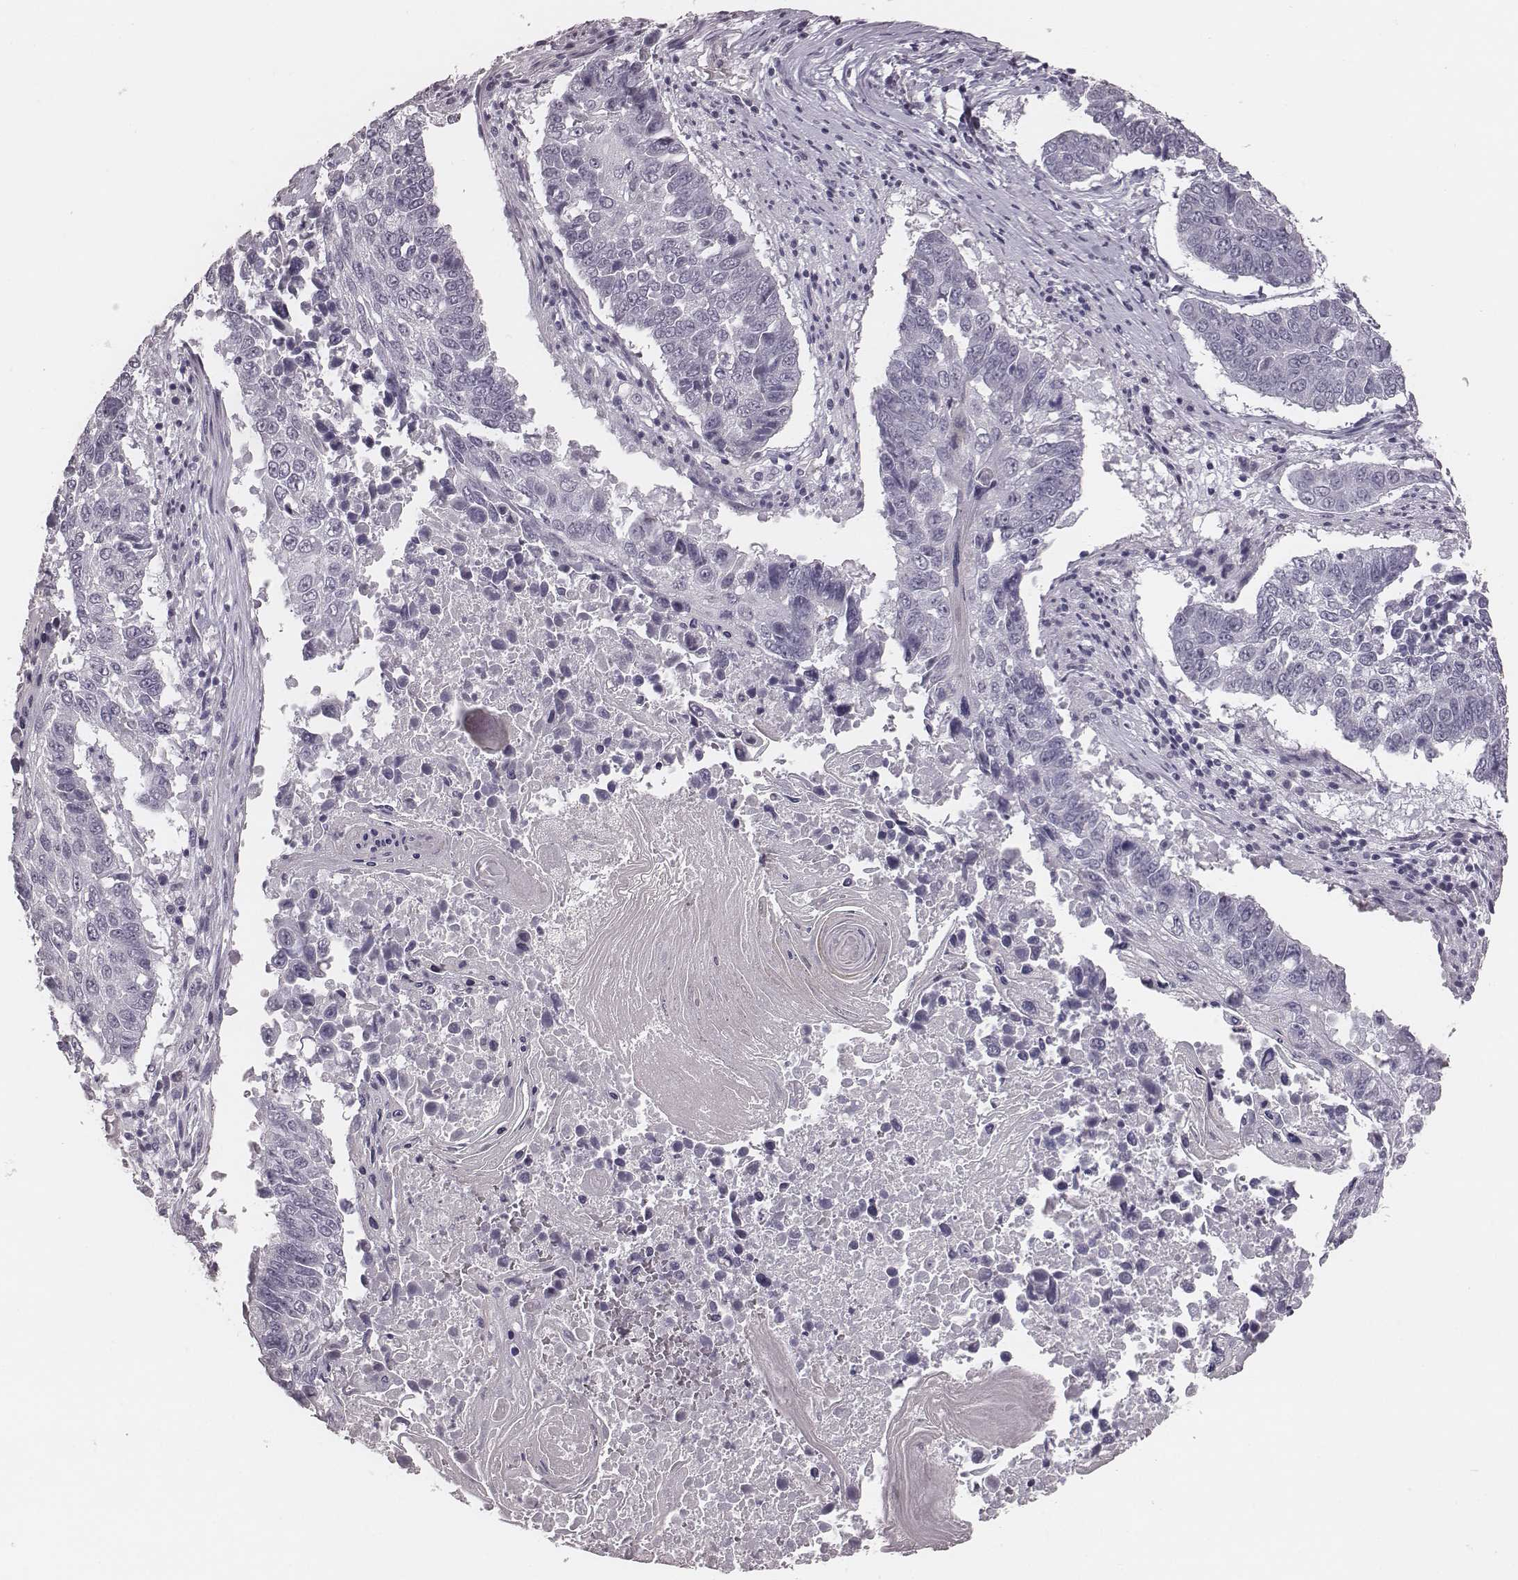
{"staining": {"intensity": "negative", "quantity": "none", "location": "none"}, "tissue": "lung cancer", "cell_type": "Tumor cells", "image_type": "cancer", "snomed": [{"axis": "morphology", "description": "Squamous cell carcinoma, NOS"}, {"axis": "topography", "description": "Lung"}], "caption": "Tumor cells are negative for protein expression in human squamous cell carcinoma (lung).", "gene": "CSHL1", "patient": {"sex": "male", "age": 73}}